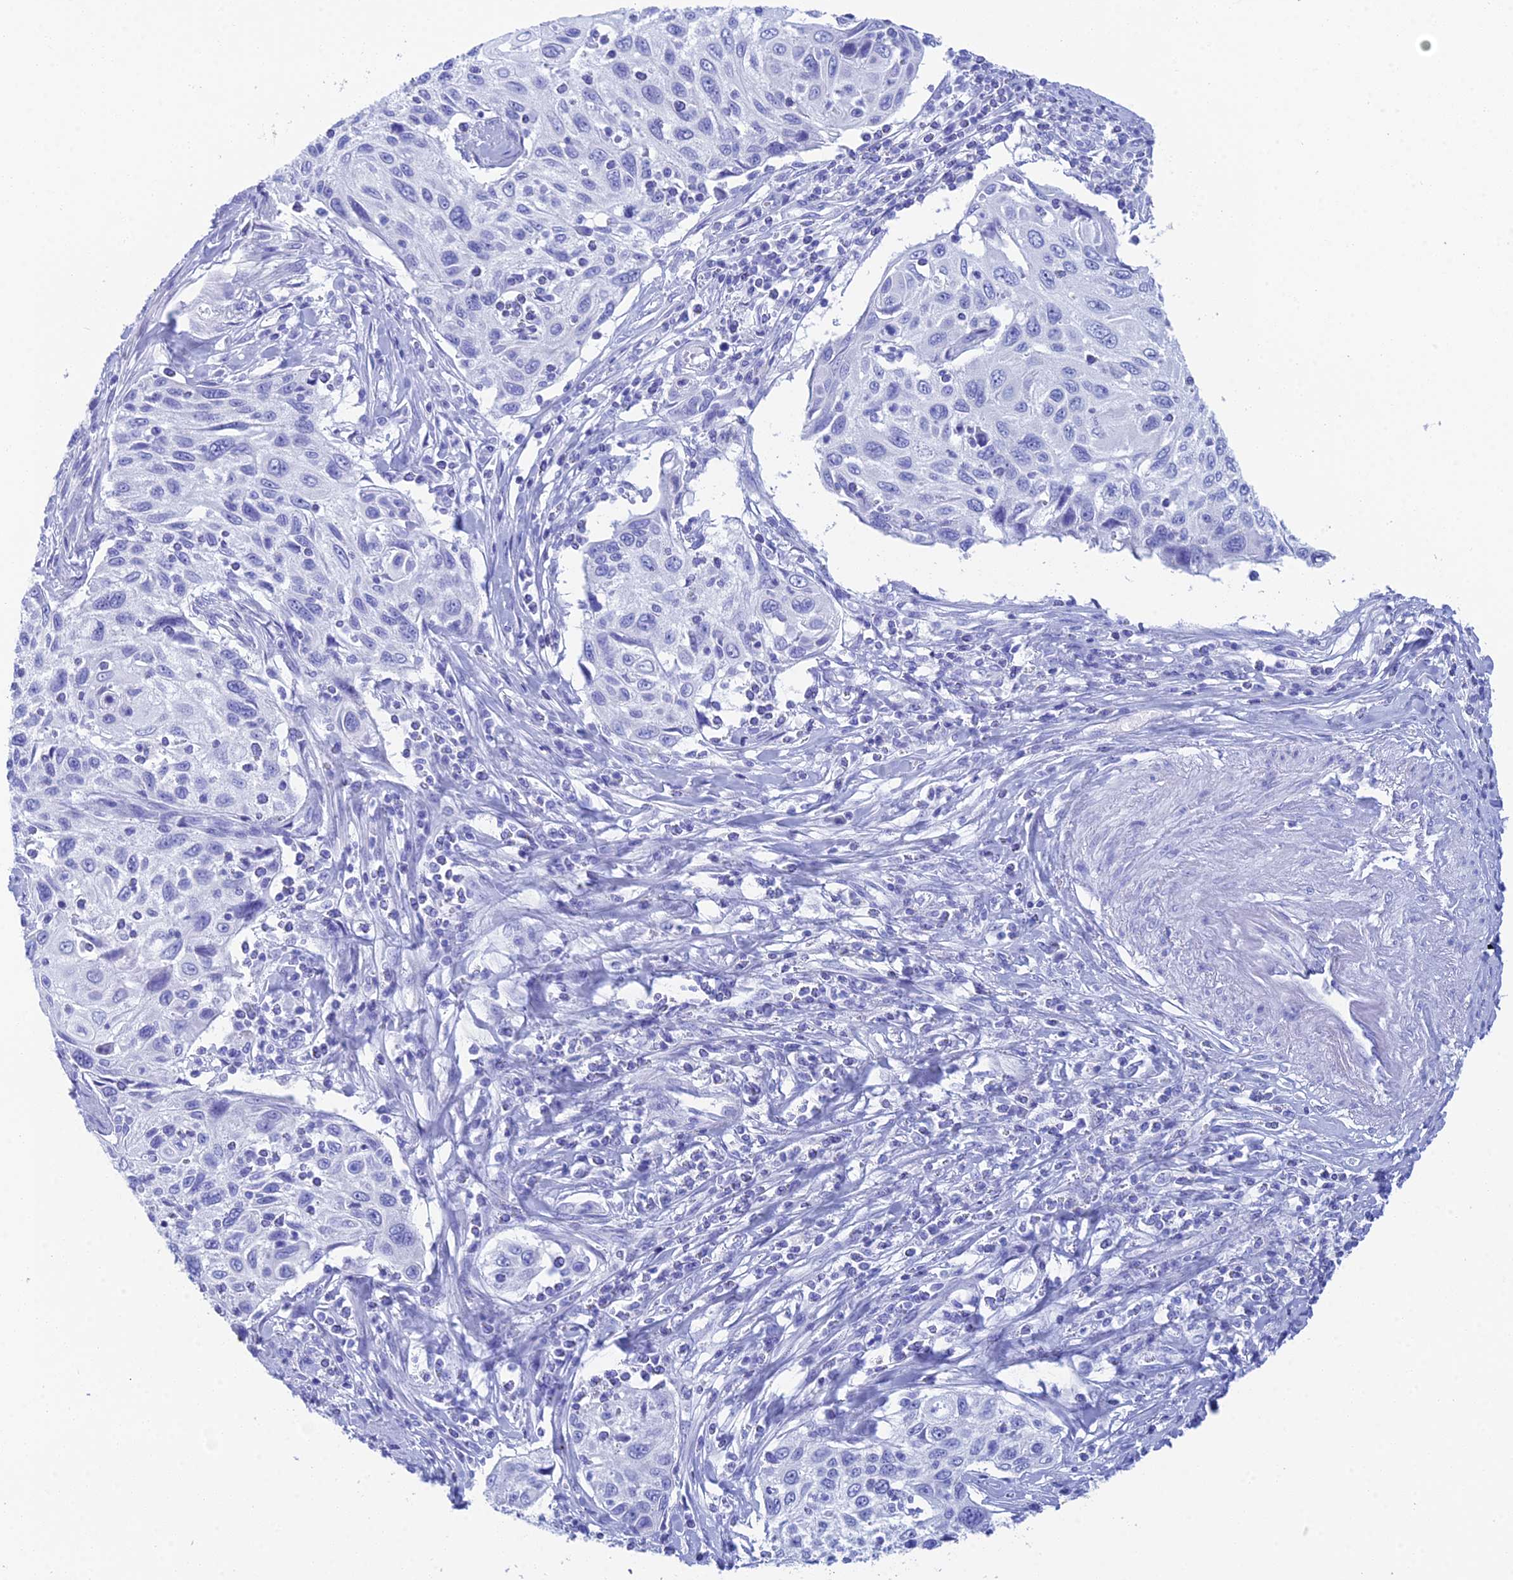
{"staining": {"intensity": "negative", "quantity": "none", "location": "none"}, "tissue": "cervical cancer", "cell_type": "Tumor cells", "image_type": "cancer", "snomed": [{"axis": "morphology", "description": "Squamous cell carcinoma, NOS"}, {"axis": "topography", "description": "Cervix"}], "caption": "Tumor cells are negative for protein expression in human cervical cancer (squamous cell carcinoma). The staining is performed using DAB brown chromogen with nuclei counter-stained in using hematoxylin.", "gene": "REG1A", "patient": {"sex": "female", "age": 70}}